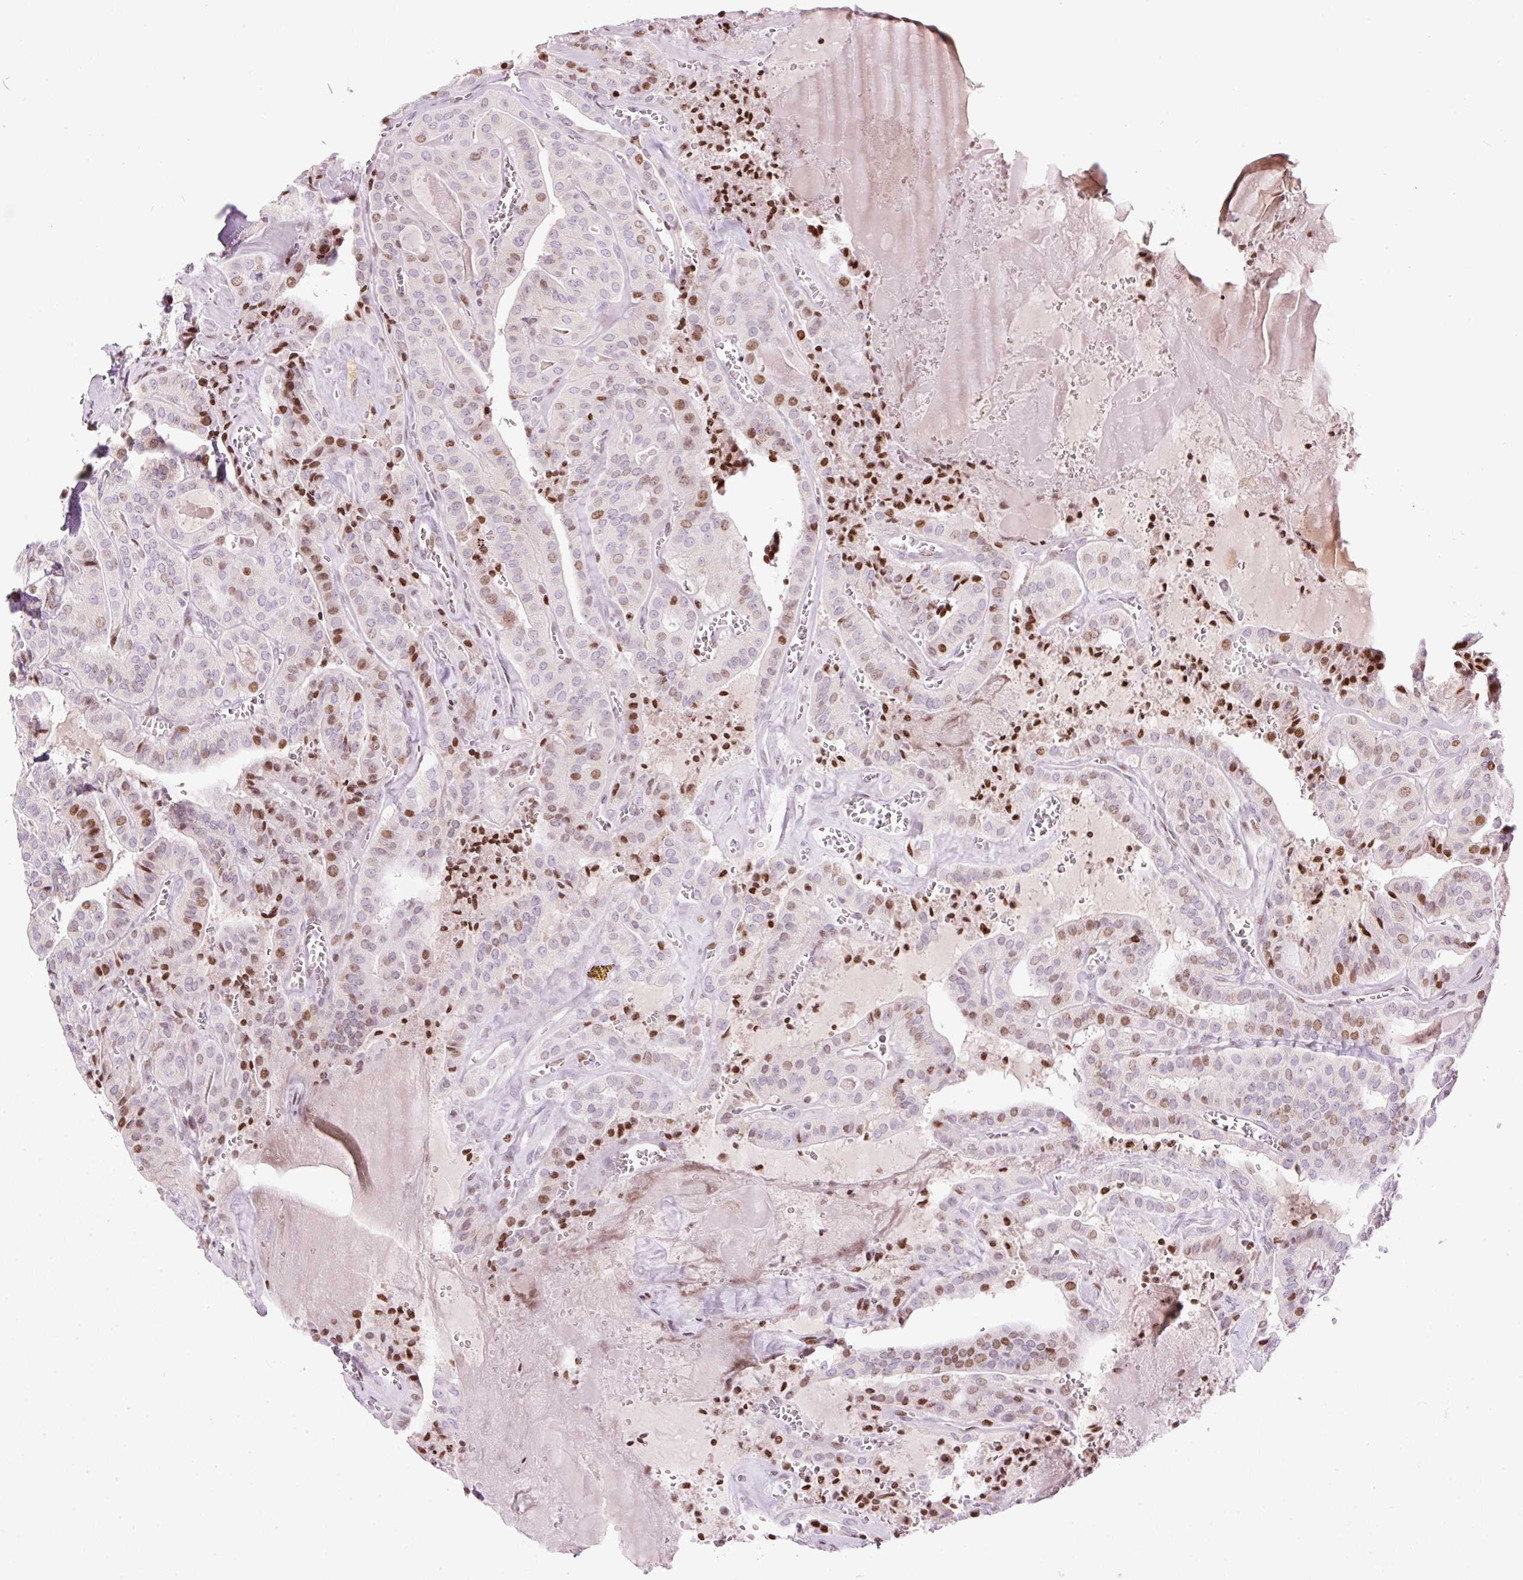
{"staining": {"intensity": "moderate", "quantity": "25%-75%", "location": "nuclear"}, "tissue": "thyroid cancer", "cell_type": "Tumor cells", "image_type": "cancer", "snomed": [{"axis": "morphology", "description": "Papillary adenocarcinoma, NOS"}, {"axis": "topography", "description": "Thyroid gland"}], "caption": "Immunohistochemical staining of human thyroid cancer (papillary adenocarcinoma) demonstrates medium levels of moderate nuclear positivity in about 25%-75% of tumor cells.", "gene": "TMEM177", "patient": {"sex": "male", "age": 52}}